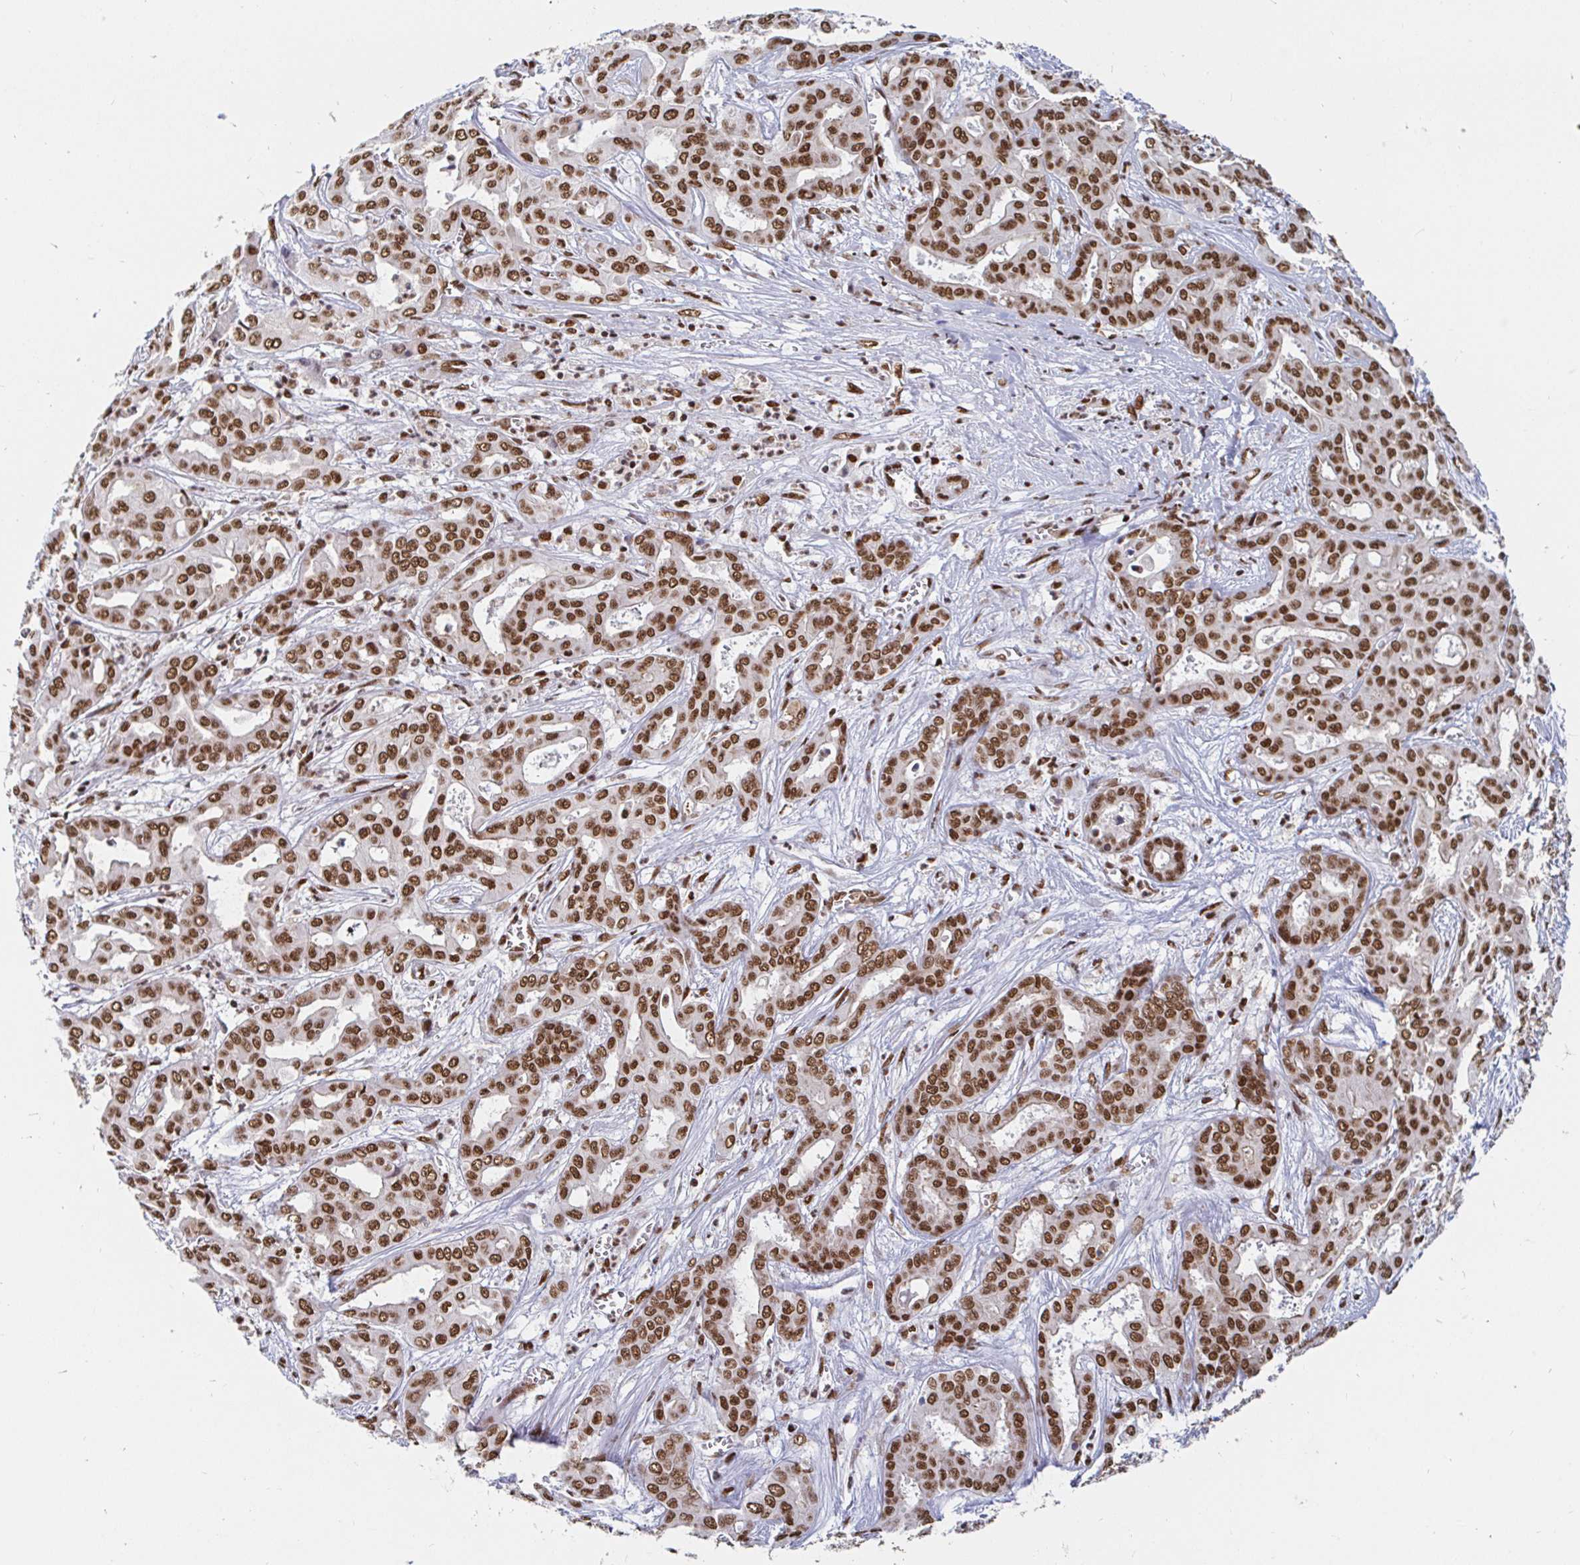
{"staining": {"intensity": "strong", "quantity": ">75%", "location": "nuclear"}, "tissue": "liver cancer", "cell_type": "Tumor cells", "image_type": "cancer", "snomed": [{"axis": "morphology", "description": "Cholangiocarcinoma"}, {"axis": "topography", "description": "Liver"}], "caption": "About >75% of tumor cells in human liver cancer (cholangiocarcinoma) reveal strong nuclear protein positivity as visualized by brown immunohistochemical staining.", "gene": "RBMX", "patient": {"sex": "female", "age": 64}}